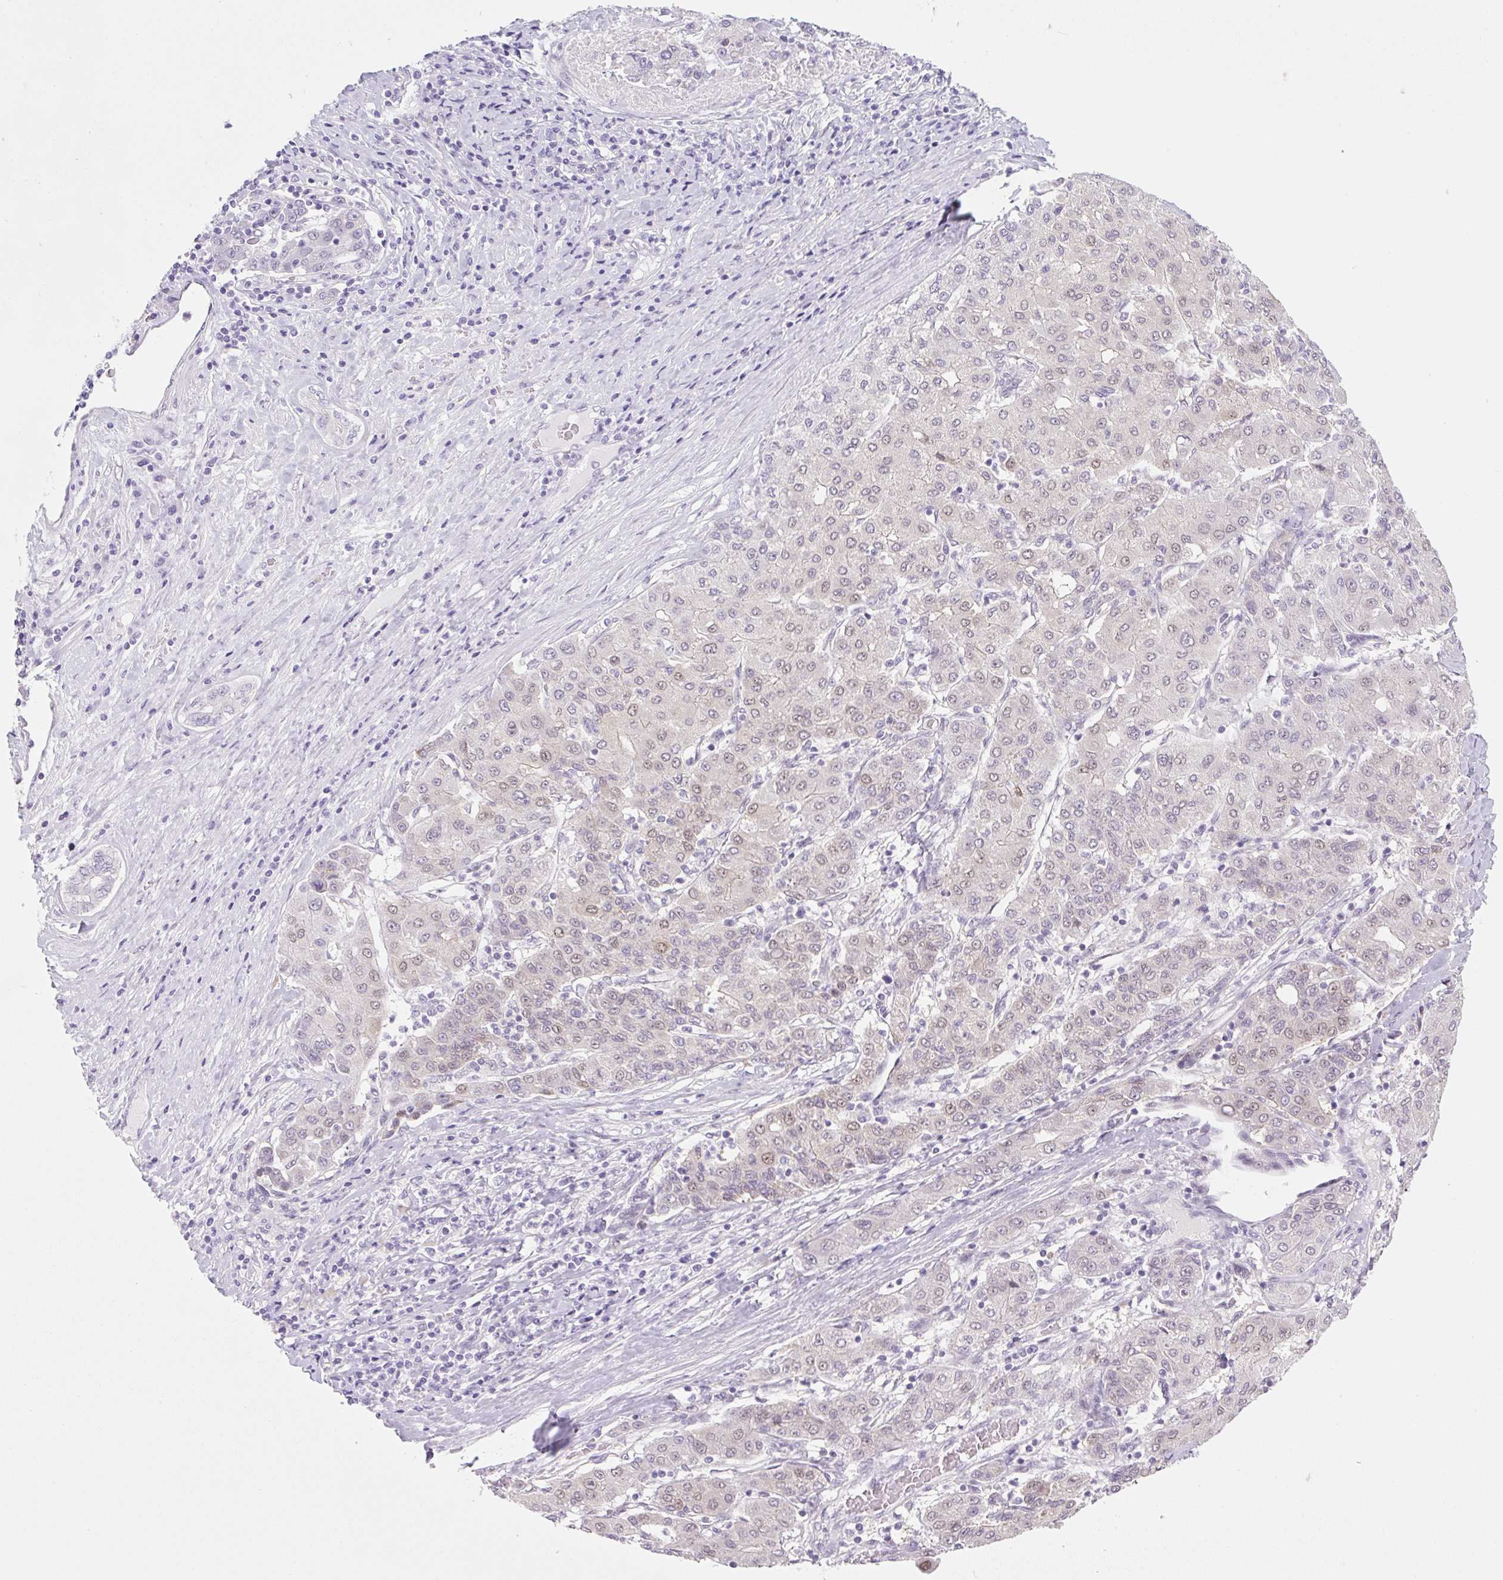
{"staining": {"intensity": "weak", "quantity": "25%-75%", "location": "cytoplasmic/membranous,nuclear"}, "tissue": "liver cancer", "cell_type": "Tumor cells", "image_type": "cancer", "snomed": [{"axis": "morphology", "description": "Carcinoma, Hepatocellular, NOS"}, {"axis": "topography", "description": "Liver"}], "caption": "A low amount of weak cytoplasmic/membranous and nuclear staining is seen in approximately 25%-75% of tumor cells in liver cancer tissue. (Stains: DAB (3,3'-diaminobenzidine) in brown, nuclei in blue, Microscopy: brightfield microscopy at high magnification).", "gene": "SYNE3", "patient": {"sex": "male", "age": 65}}